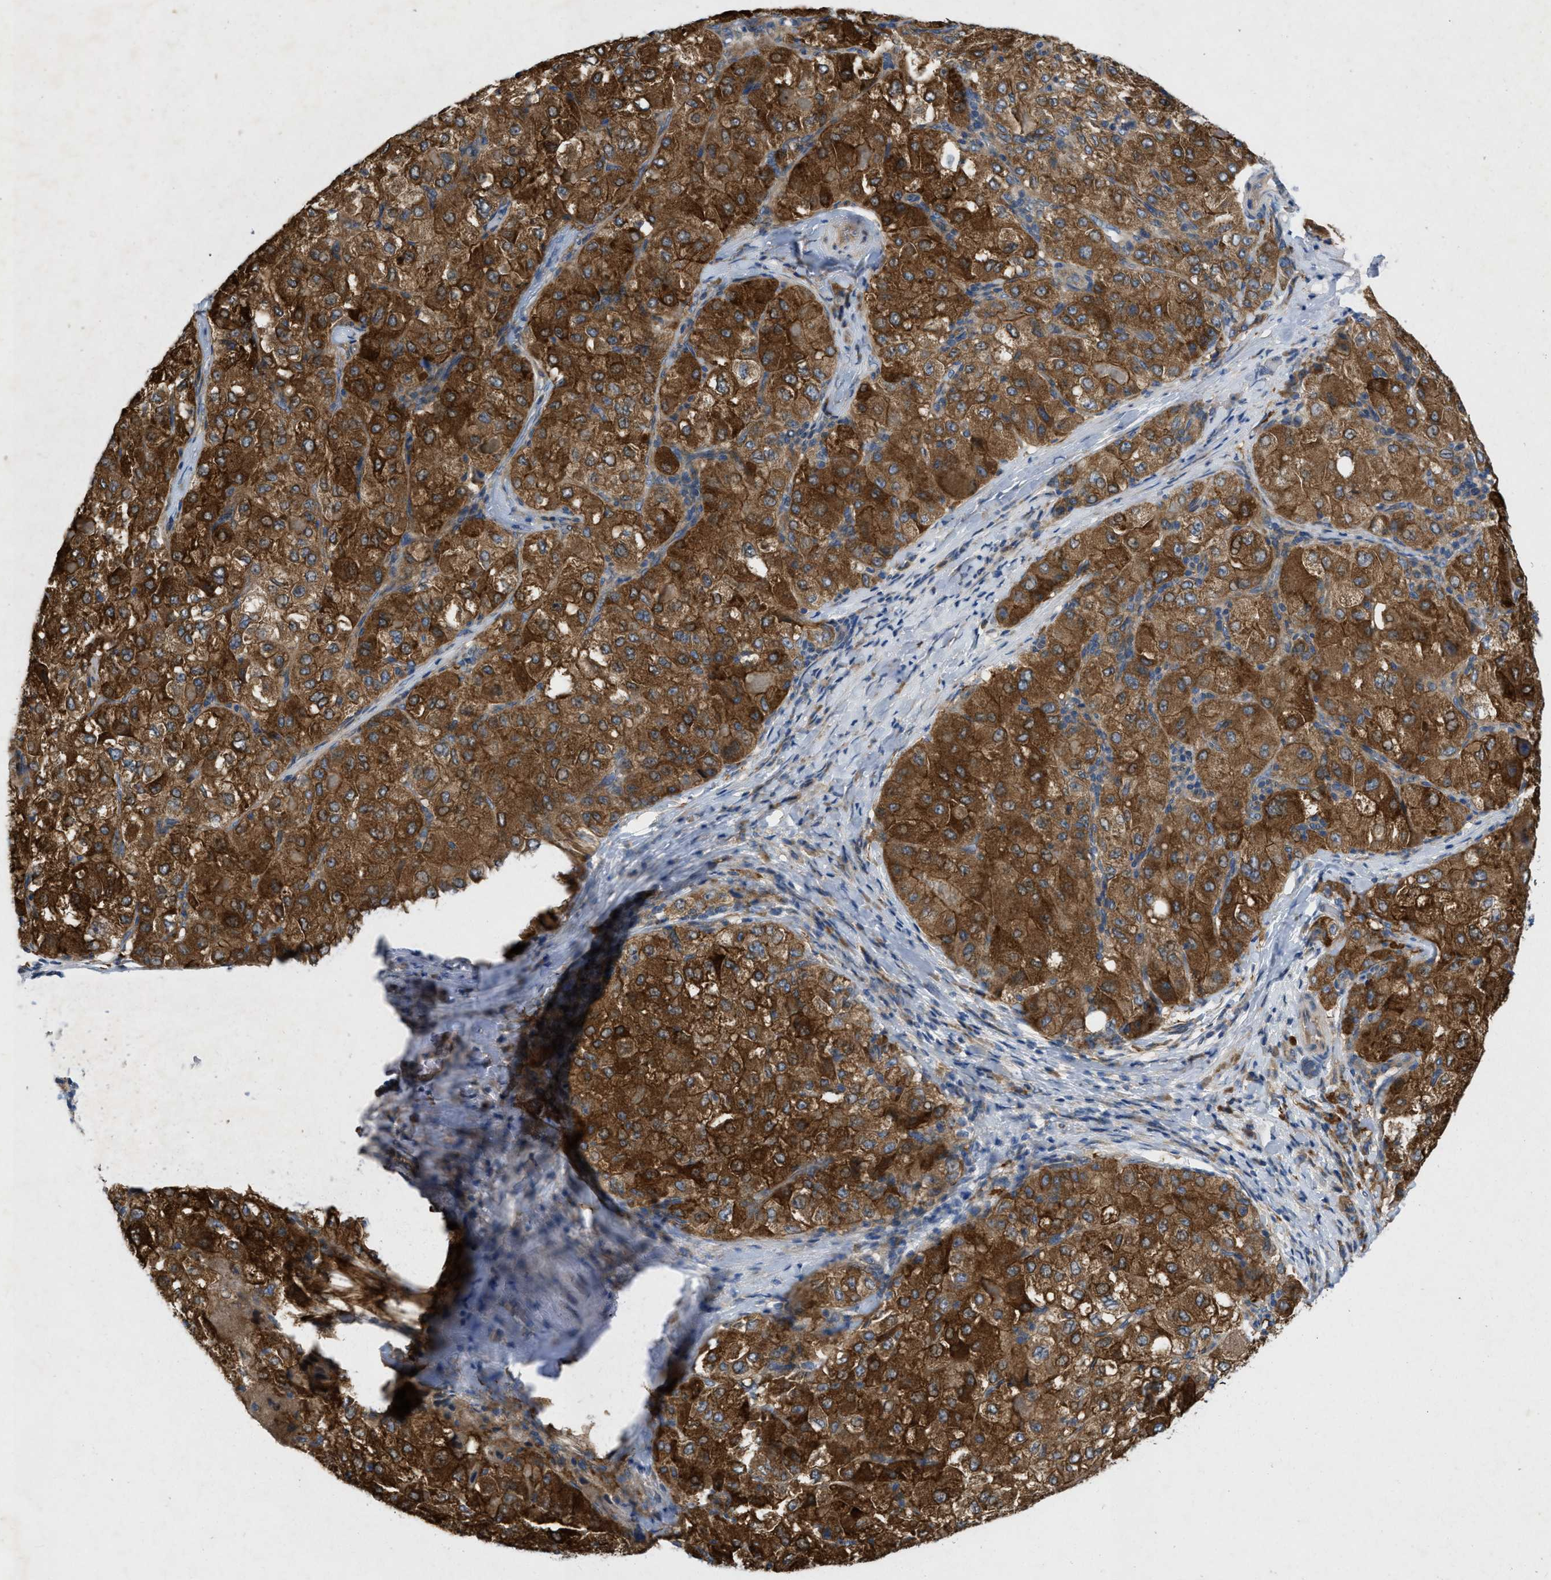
{"staining": {"intensity": "strong", "quantity": ">75%", "location": "cytoplasmic/membranous"}, "tissue": "liver cancer", "cell_type": "Tumor cells", "image_type": "cancer", "snomed": [{"axis": "morphology", "description": "Carcinoma, Hepatocellular, NOS"}, {"axis": "topography", "description": "Liver"}], "caption": "A brown stain highlights strong cytoplasmic/membranous staining of a protein in human liver hepatocellular carcinoma tumor cells.", "gene": "TMEM131", "patient": {"sex": "male", "age": 80}}